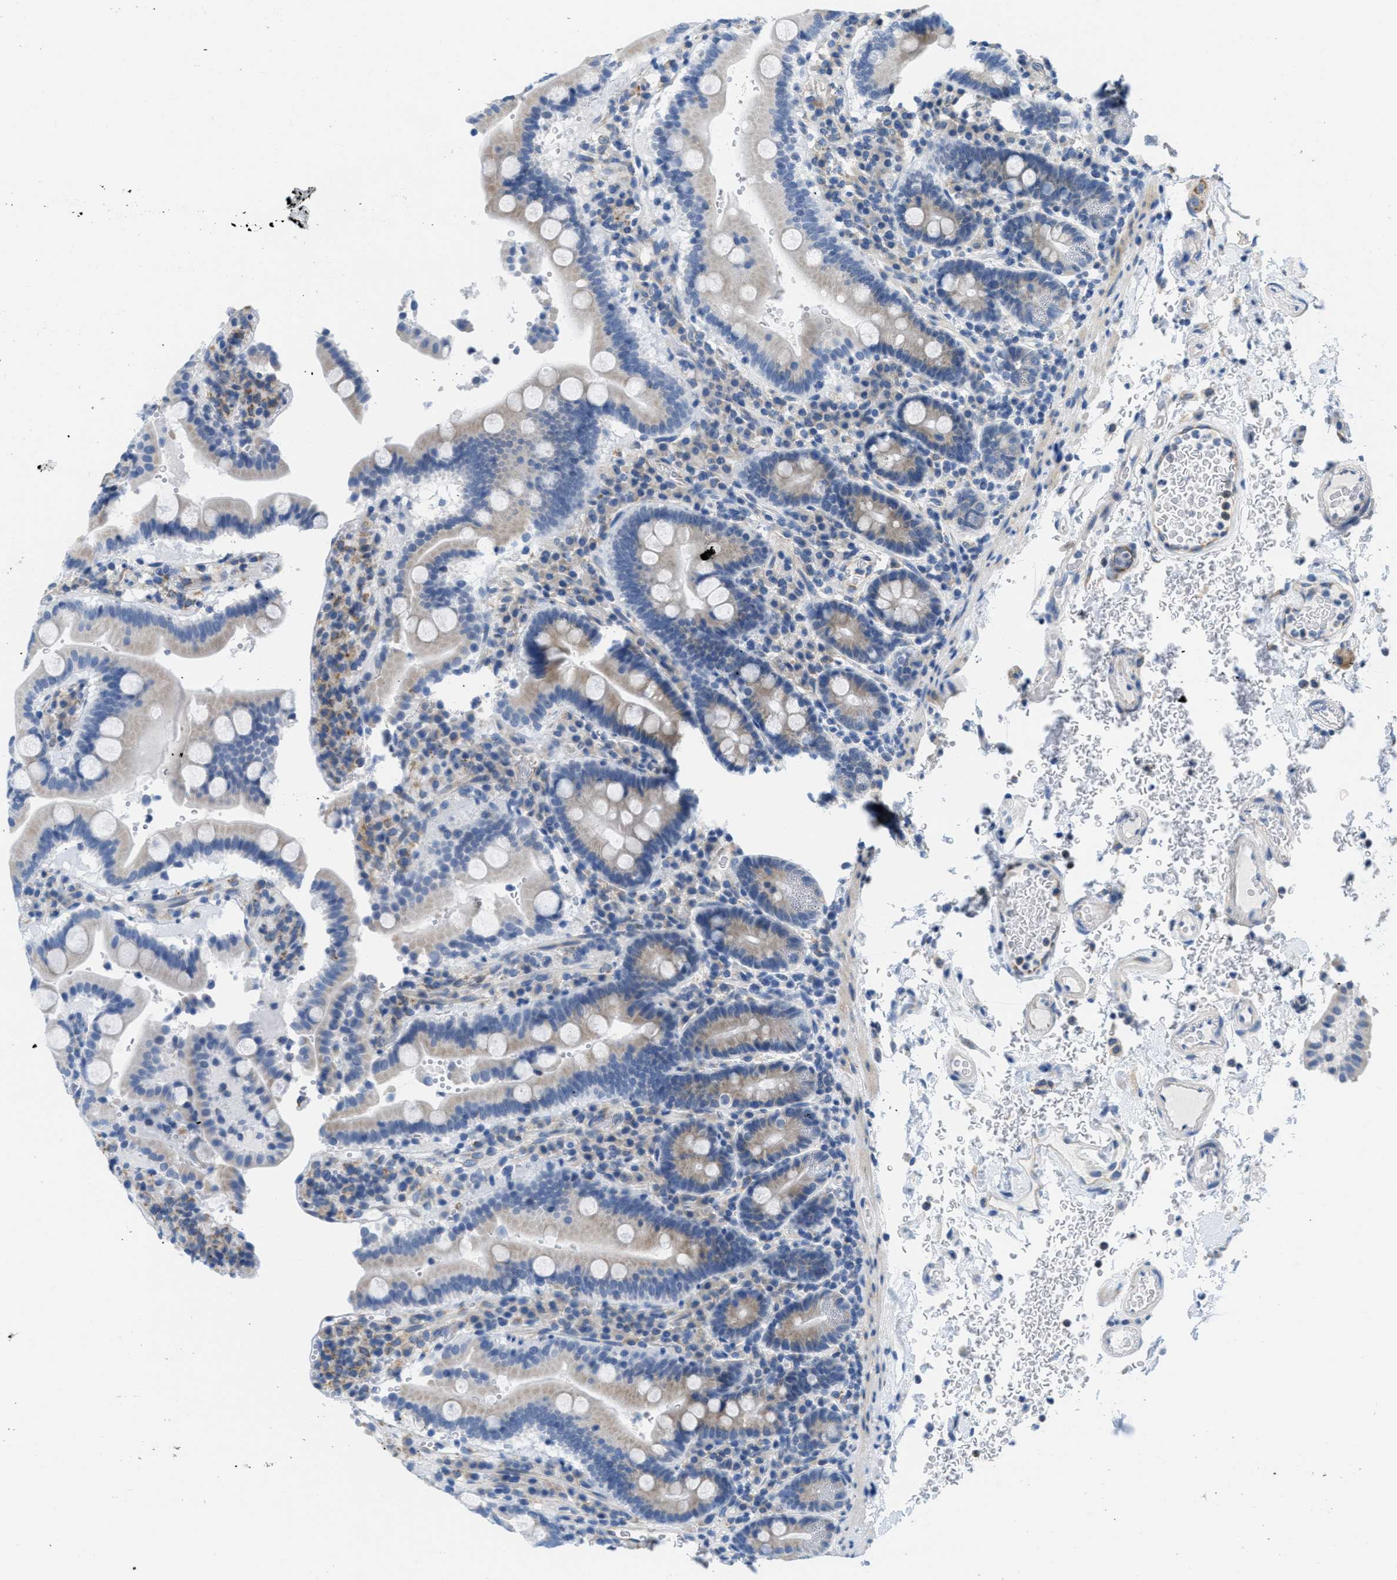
{"staining": {"intensity": "weak", "quantity": "<25%", "location": "cytoplasmic/membranous"}, "tissue": "duodenum", "cell_type": "Glandular cells", "image_type": "normal", "snomed": [{"axis": "morphology", "description": "Normal tissue, NOS"}, {"axis": "topography", "description": "Small intestine, NOS"}], "caption": "High magnification brightfield microscopy of benign duodenum stained with DAB (brown) and counterstained with hematoxylin (blue): glandular cells show no significant staining.", "gene": "PTDSS1", "patient": {"sex": "female", "age": 71}}